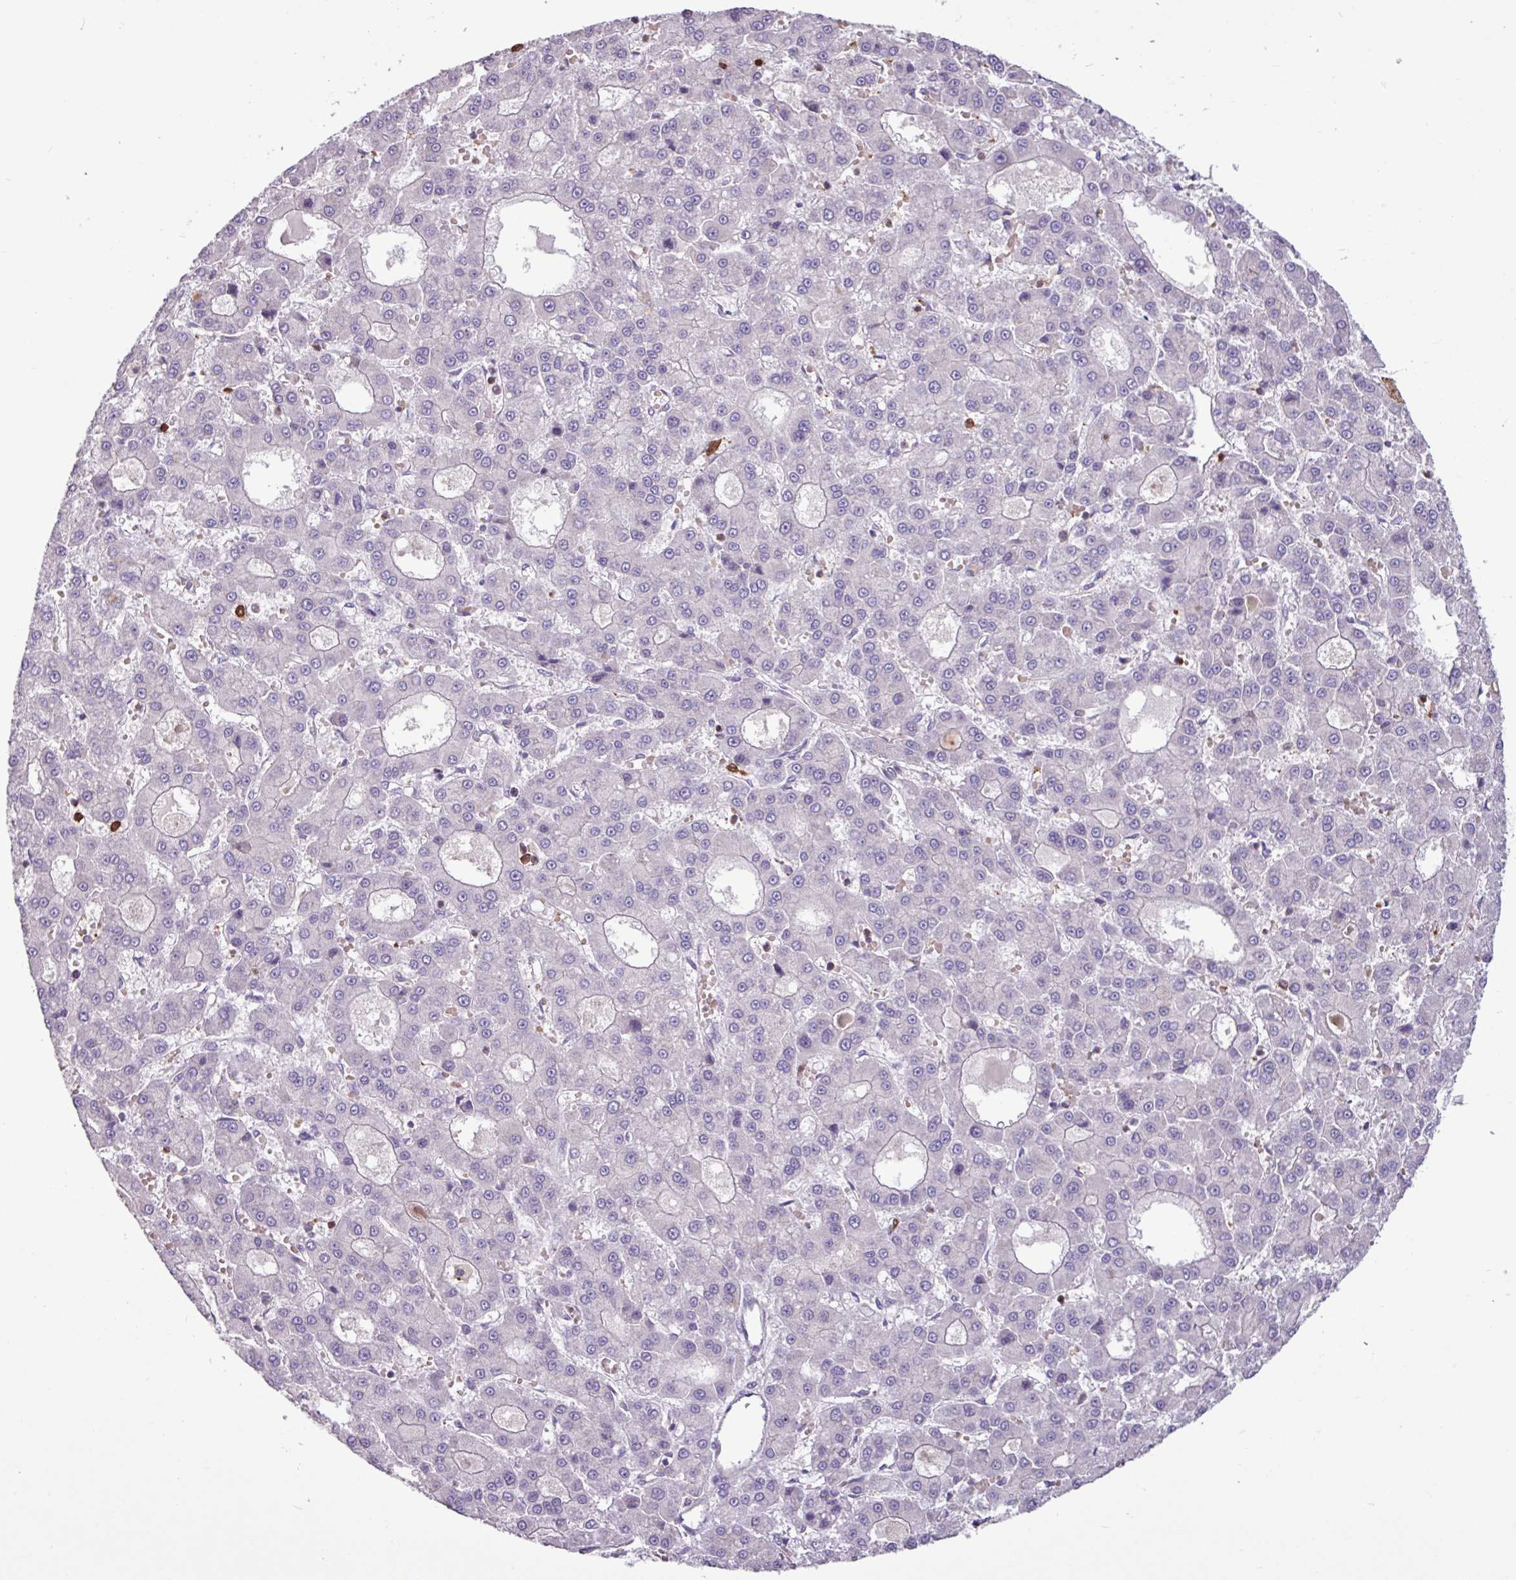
{"staining": {"intensity": "negative", "quantity": "none", "location": "none"}, "tissue": "liver cancer", "cell_type": "Tumor cells", "image_type": "cancer", "snomed": [{"axis": "morphology", "description": "Carcinoma, Hepatocellular, NOS"}, {"axis": "topography", "description": "Liver"}], "caption": "High power microscopy histopathology image of an immunohistochemistry micrograph of liver cancer (hepatocellular carcinoma), revealing no significant staining in tumor cells. Nuclei are stained in blue.", "gene": "SEC61G", "patient": {"sex": "male", "age": 70}}